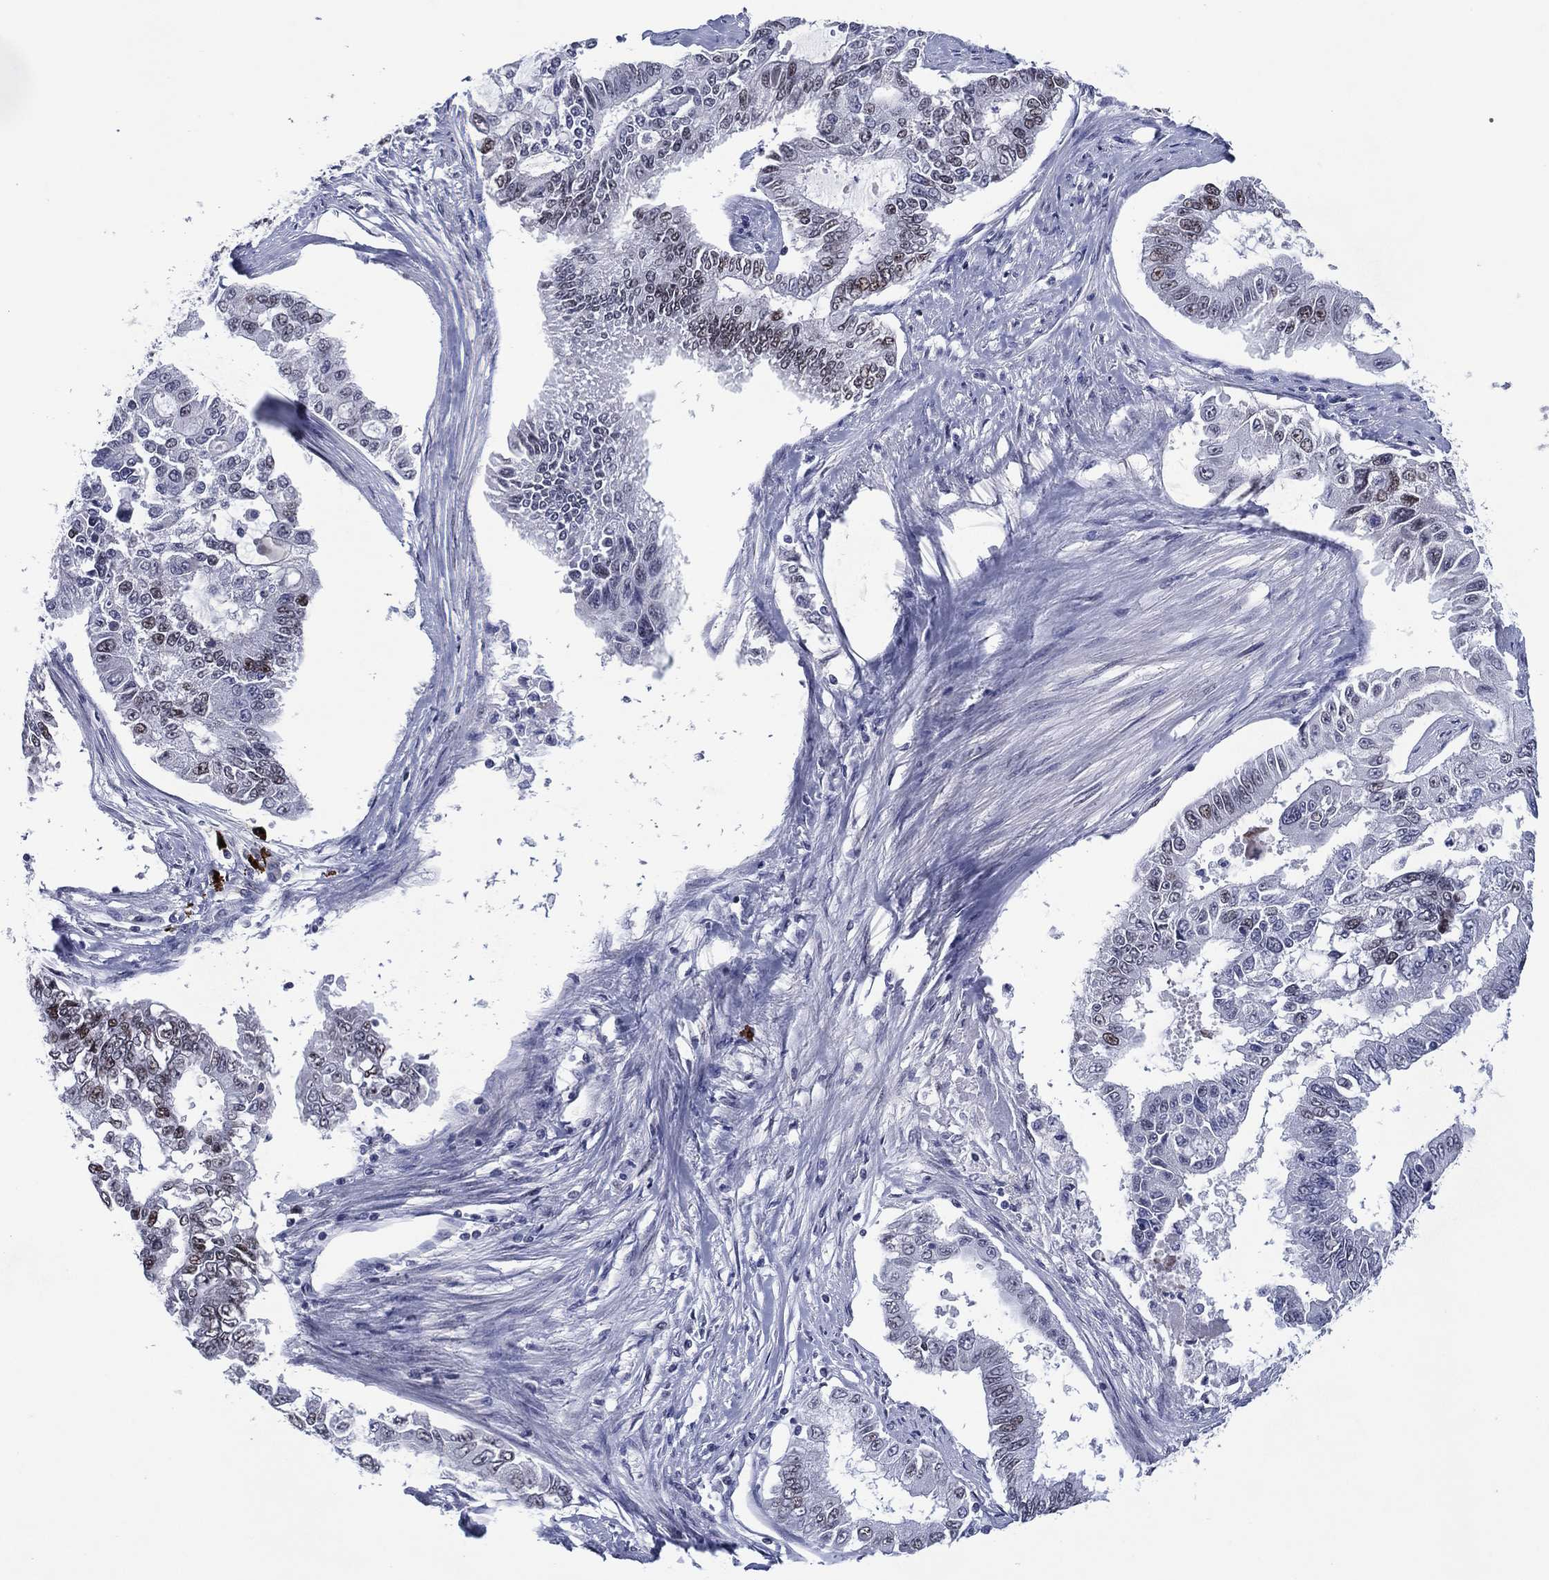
{"staining": {"intensity": "moderate", "quantity": "<25%", "location": "nuclear"}, "tissue": "endometrial cancer", "cell_type": "Tumor cells", "image_type": "cancer", "snomed": [{"axis": "morphology", "description": "Adenocarcinoma, NOS"}, {"axis": "topography", "description": "Uterus"}], "caption": "Adenocarcinoma (endometrial) stained with a protein marker demonstrates moderate staining in tumor cells.", "gene": "GATA6", "patient": {"sex": "female", "age": 59}}